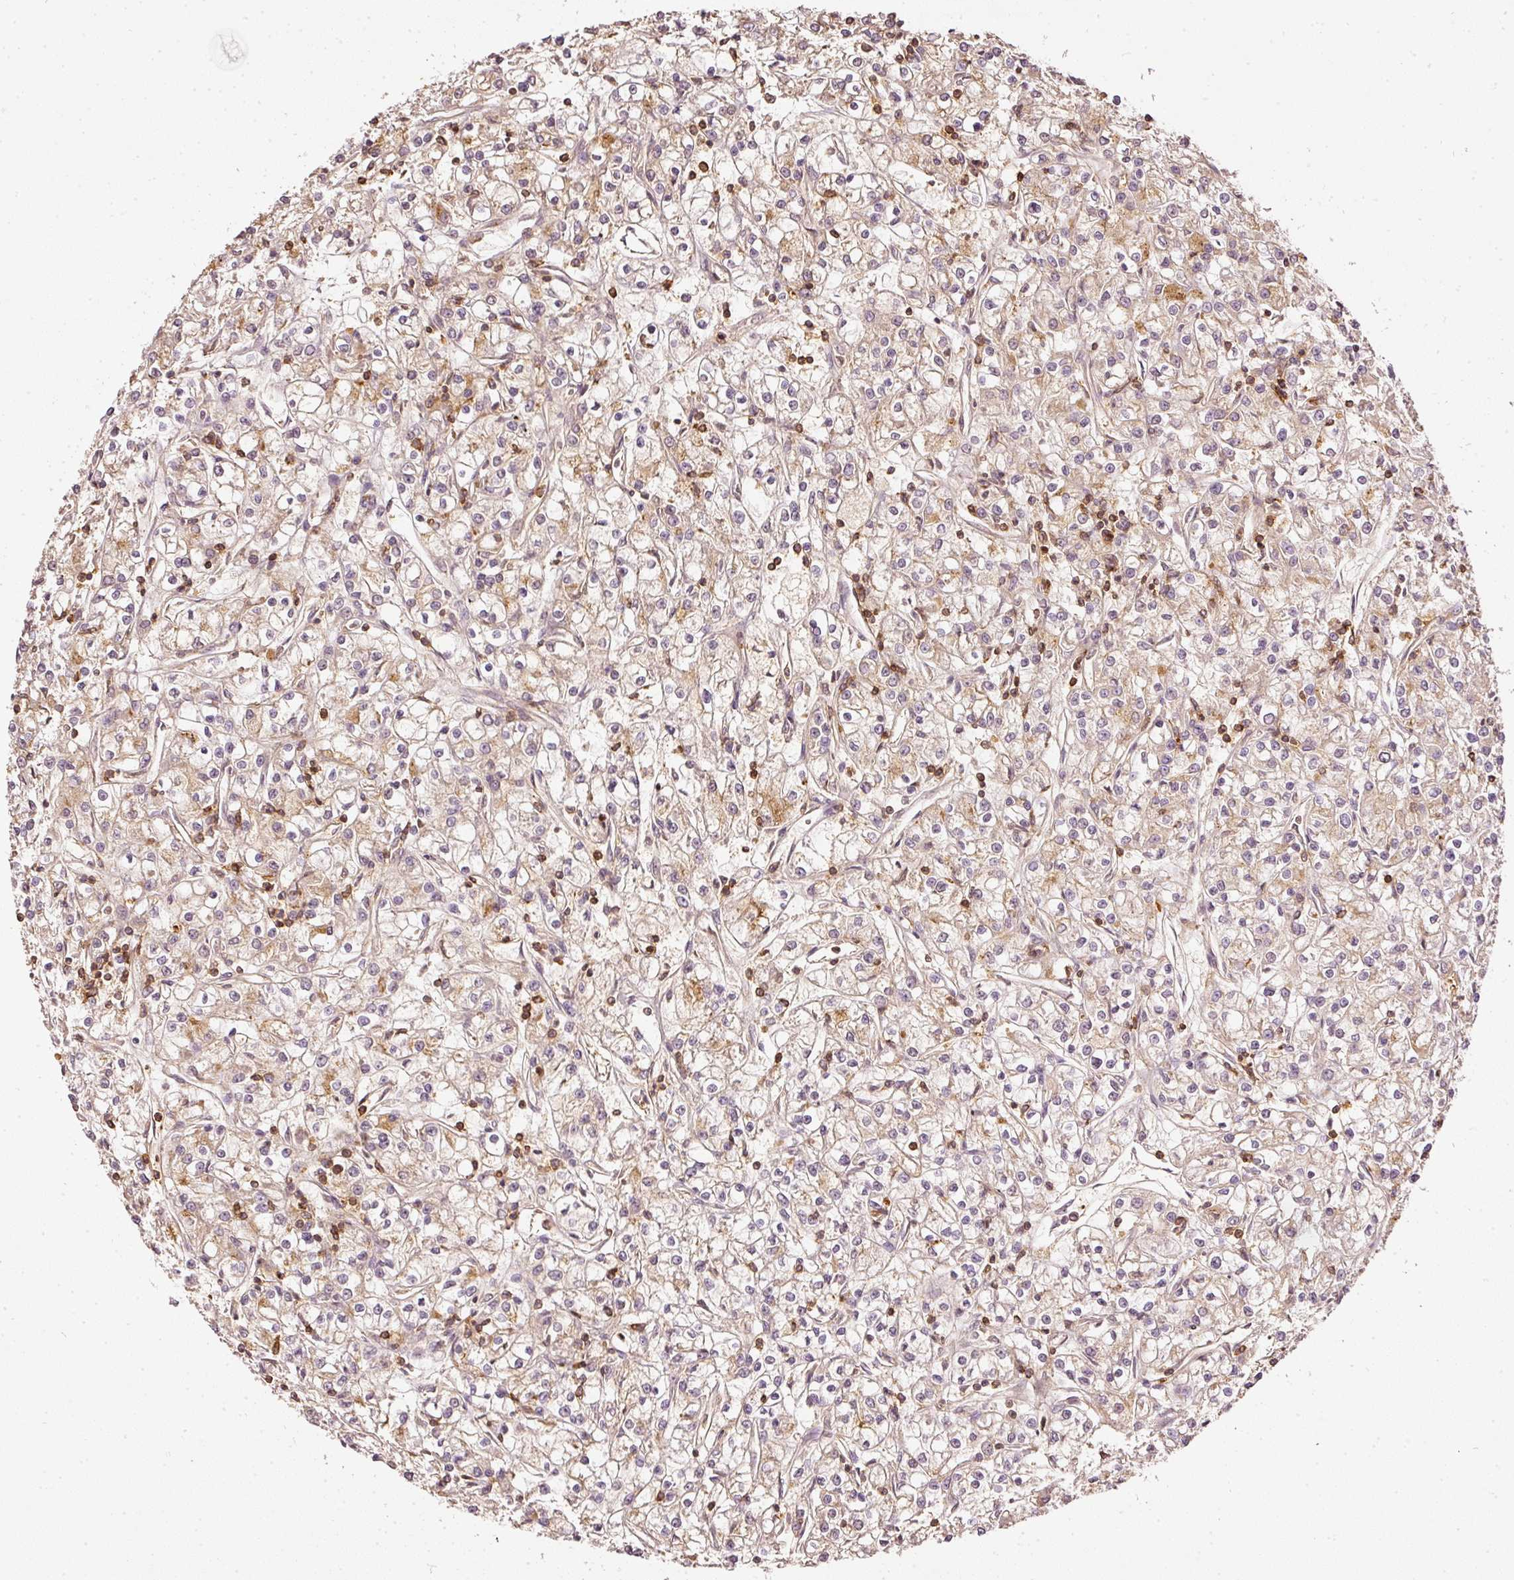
{"staining": {"intensity": "weak", "quantity": ">75%", "location": "cytoplasmic/membranous"}, "tissue": "renal cancer", "cell_type": "Tumor cells", "image_type": "cancer", "snomed": [{"axis": "morphology", "description": "Adenocarcinoma, NOS"}, {"axis": "topography", "description": "Kidney"}], "caption": "An immunohistochemistry (IHC) histopathology image of neoplastic tissue is shown. Protein staining in brown shows weak cytoplasmic/membranous positivity in renal cancer (adenocarcinoma) within tumor cells. (DAB IHC, brown staining for protein, blue staining for nuclei).", "gene": "EVL", "patient": {"sex": "female", "age": 59}}